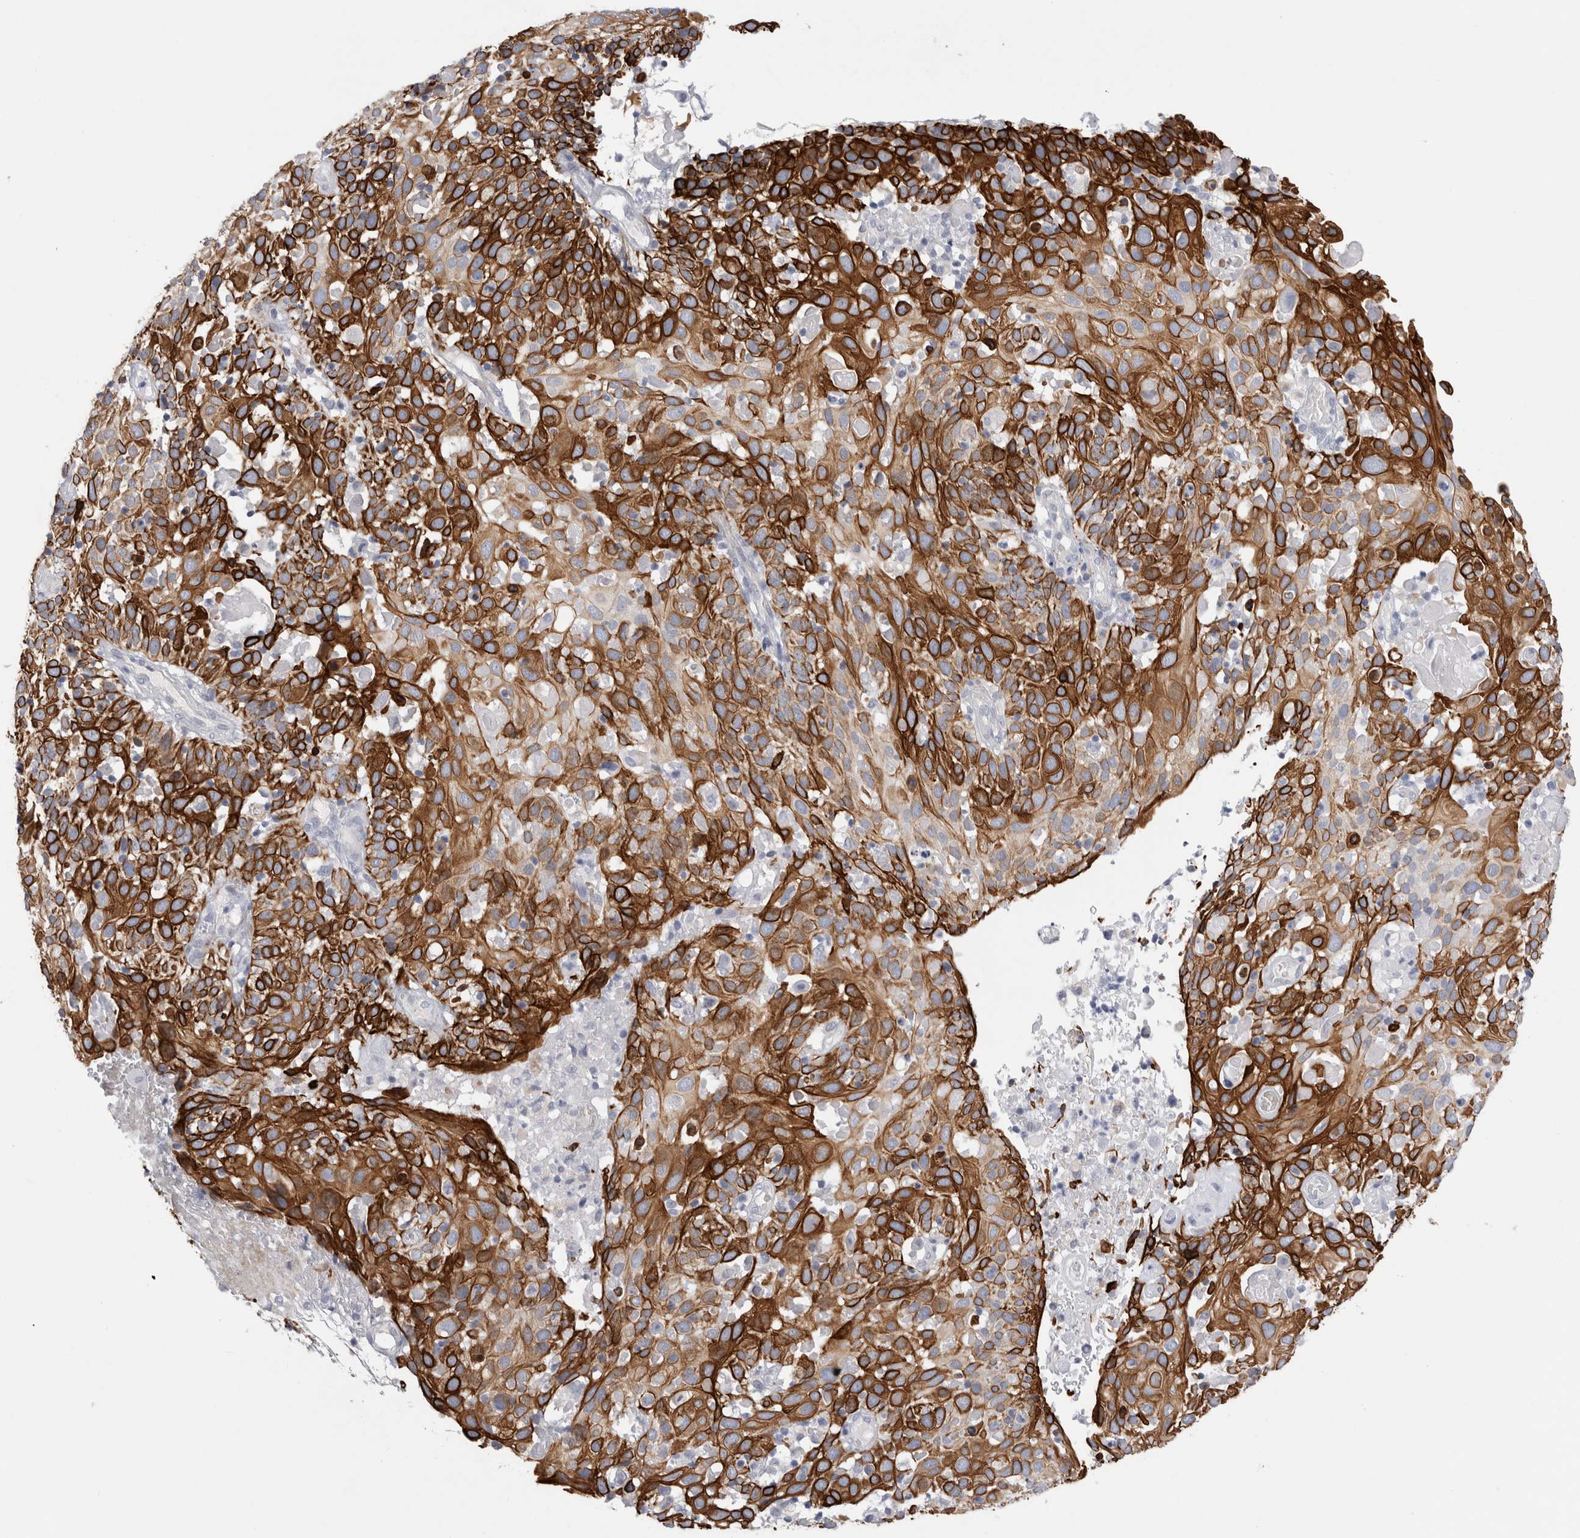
{"staining": {"intensity": "strong", "quantity": ">75%", "location": "cytoplasmic/membranous"}, "tissue": "cervical cancer", "cell_type": "Tumor cells", "image_type": "cancer", "snomed": [{"axis": "morphology", "description": "Squamous cell carcinoma, NOS"}, {"axis": "topography", "description": "Cervix"}], "caption": "This is an image of immunohistochemistry (IHC) staining of cervical cancer (squamous cell carcinoma), which shows strong expression in the cytoplasmic/membranous of tumor cells.", "gene": "GAA", "patient": {"sex": "female", "age": 74}}